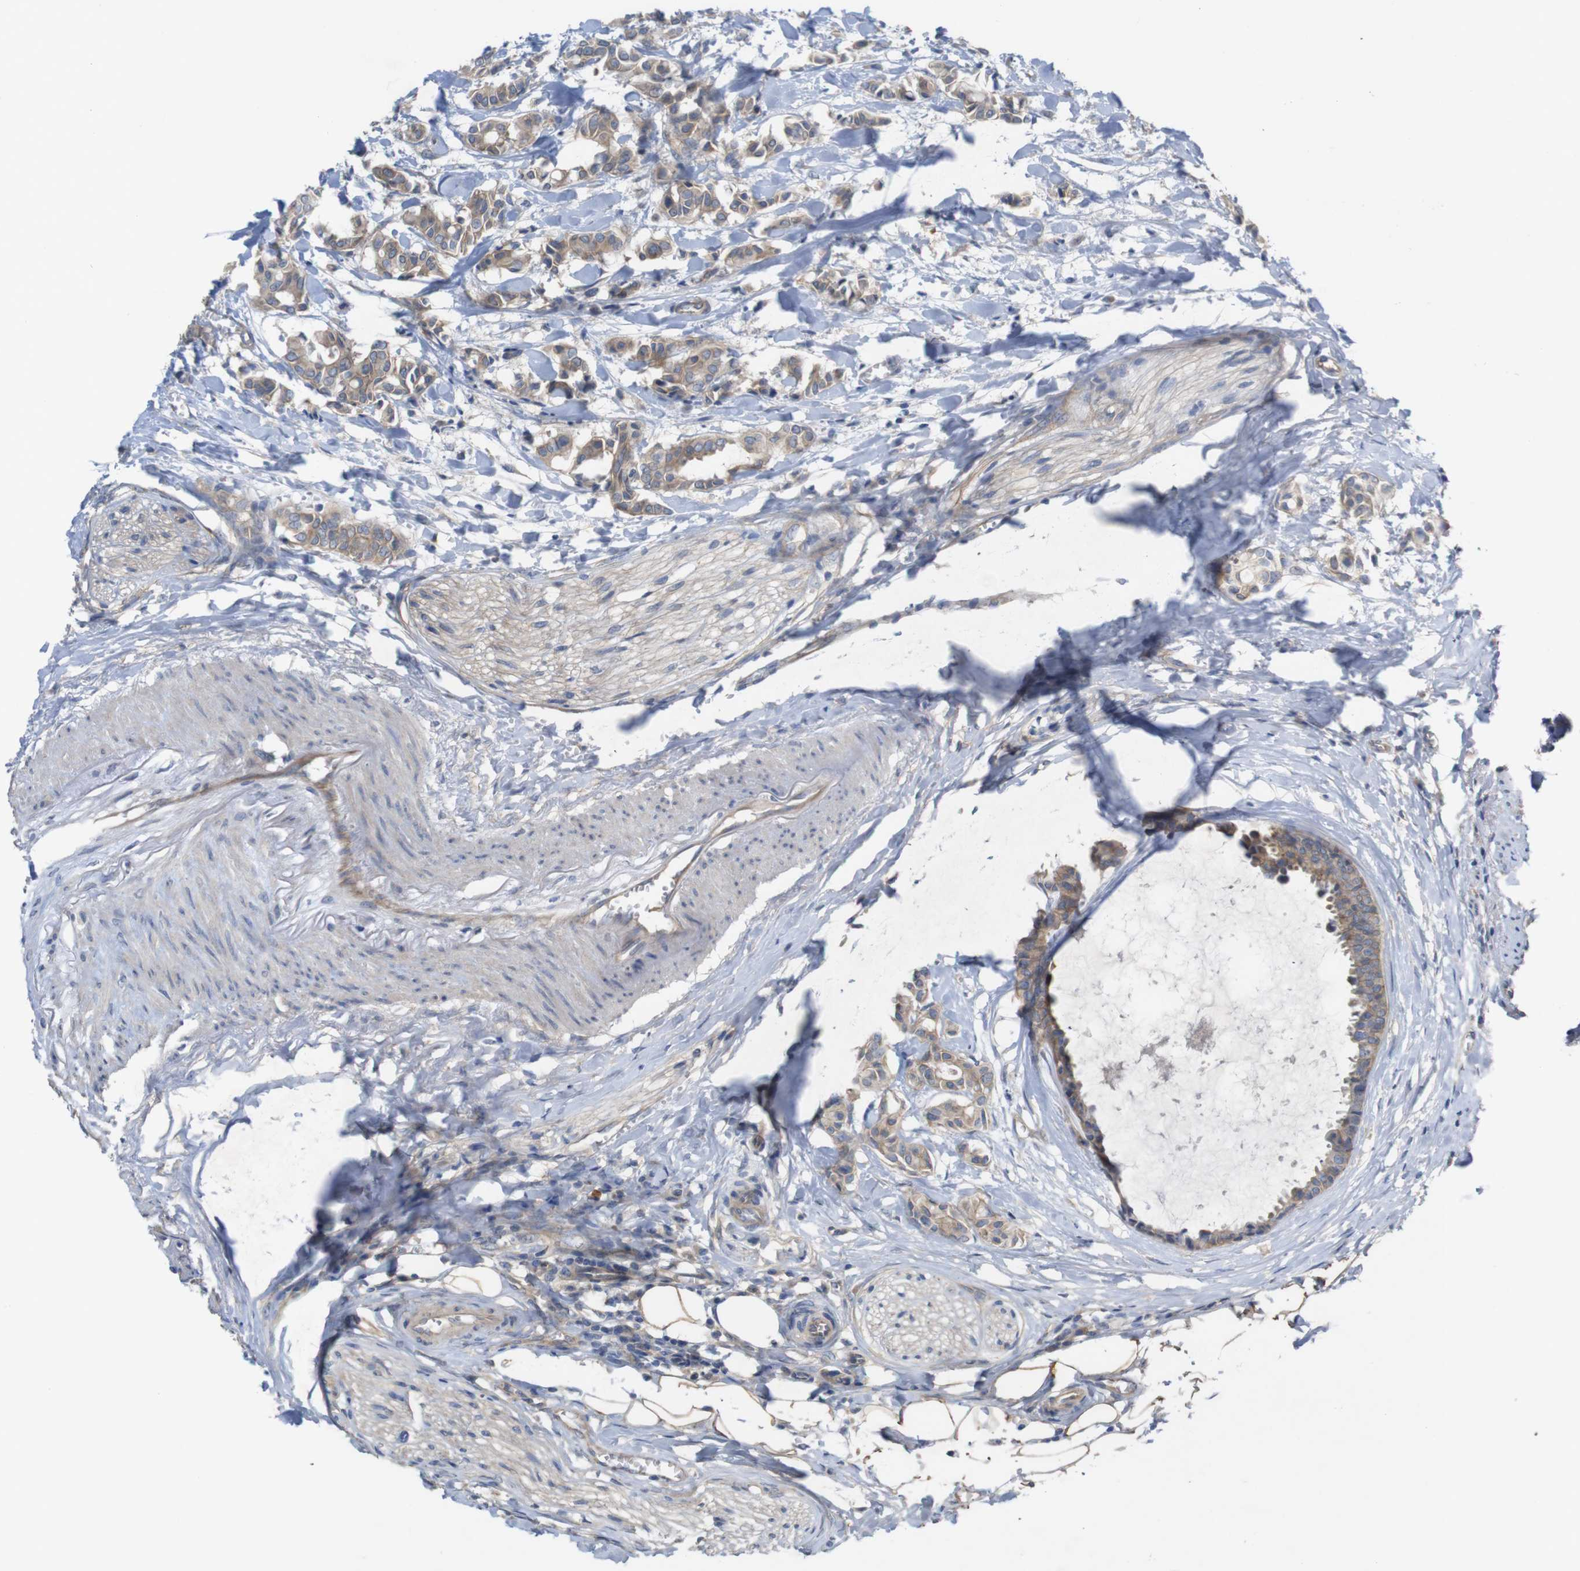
{"staining": {"intensity": "moderate", "quantity": ">75%", "location": "cytoplasmic/membranous"}, "tissue": "head and neck cancer", "cell_type": "Tumor cells", "image_type": "cancer", "snomed": [{"axis": "morphology", "description": "Adenocarcinoma, NOS"}, {"axis": "topography", "description": "Salivary gland"}, {"axis": "topography", "description": "Head-Neck"}], "caption": "Human adenocarcinoma (head and neck) stained with a brown dye displays moderate cytoplasmic/membranous positive expression in approximately >75% of tumor cells.", "gene": "KIDINS220", "patient": {"sex": "female", "age": 59}}